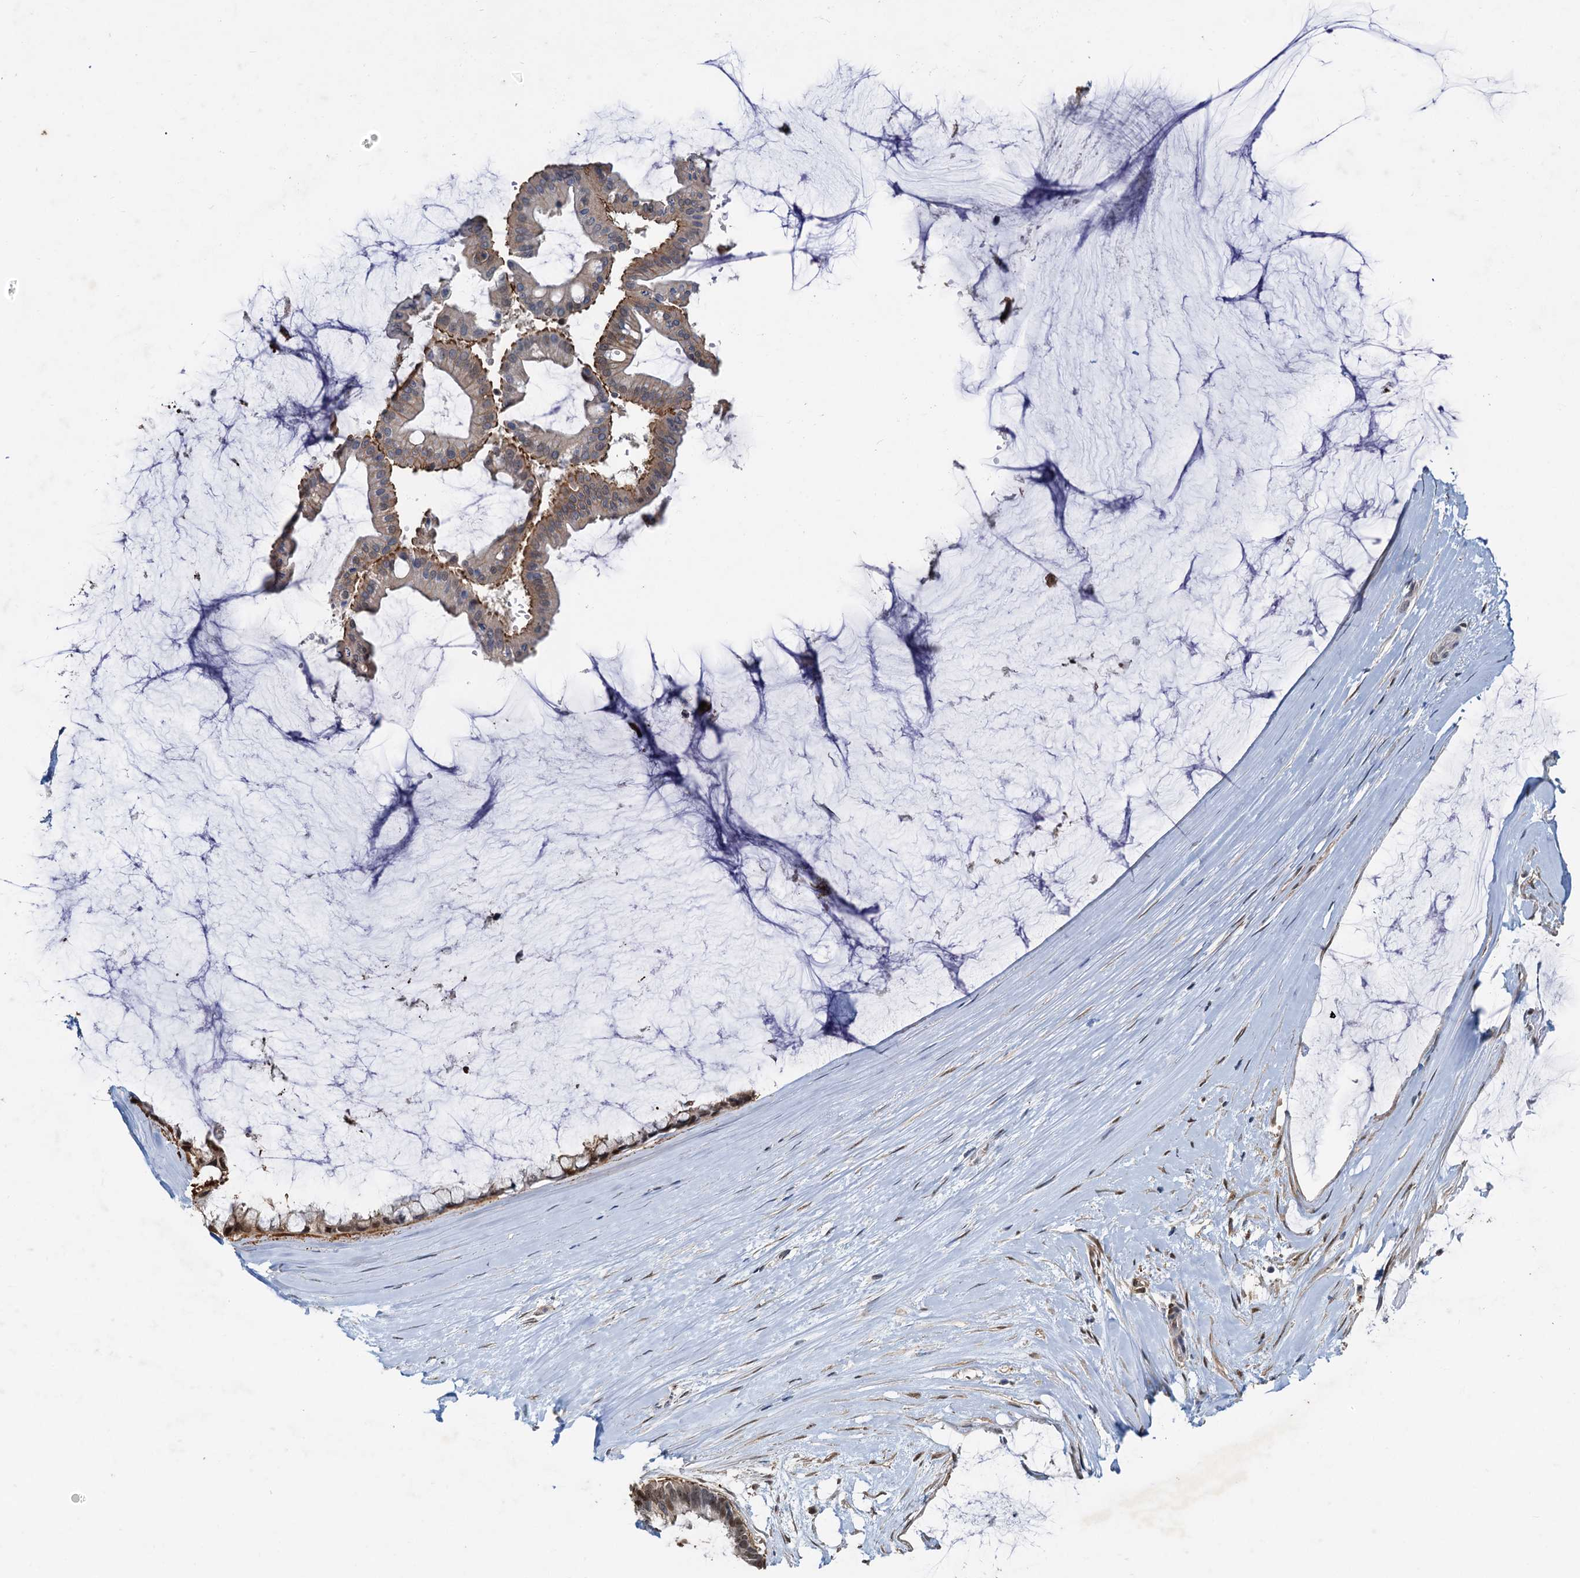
{"staining": {"intensity": "moderate", "quantity": "<25%", "location": "cytoplasmic/membranous,nuclear"}, "tissue": "ovarian cancer", "cell_type": "Tumor cells", "image_type": "cancer", "snomed": [{"axis": "morphology", "description": "Cystadenocarcinoma, mucinous, NOS"}, {"axis": "topography", "description": "Ovary"}], "caption": "Immunohistochemical staining of human ovarian cancer demonstrates low levels of moderate cytoplasmic/membranous and nuclear positivity in about <25% of tumor cells. (IHC, brightfield microscopy, high magnification).", "gene": "SPINDOC", "patient": {"sex": "female", "age": 39}}